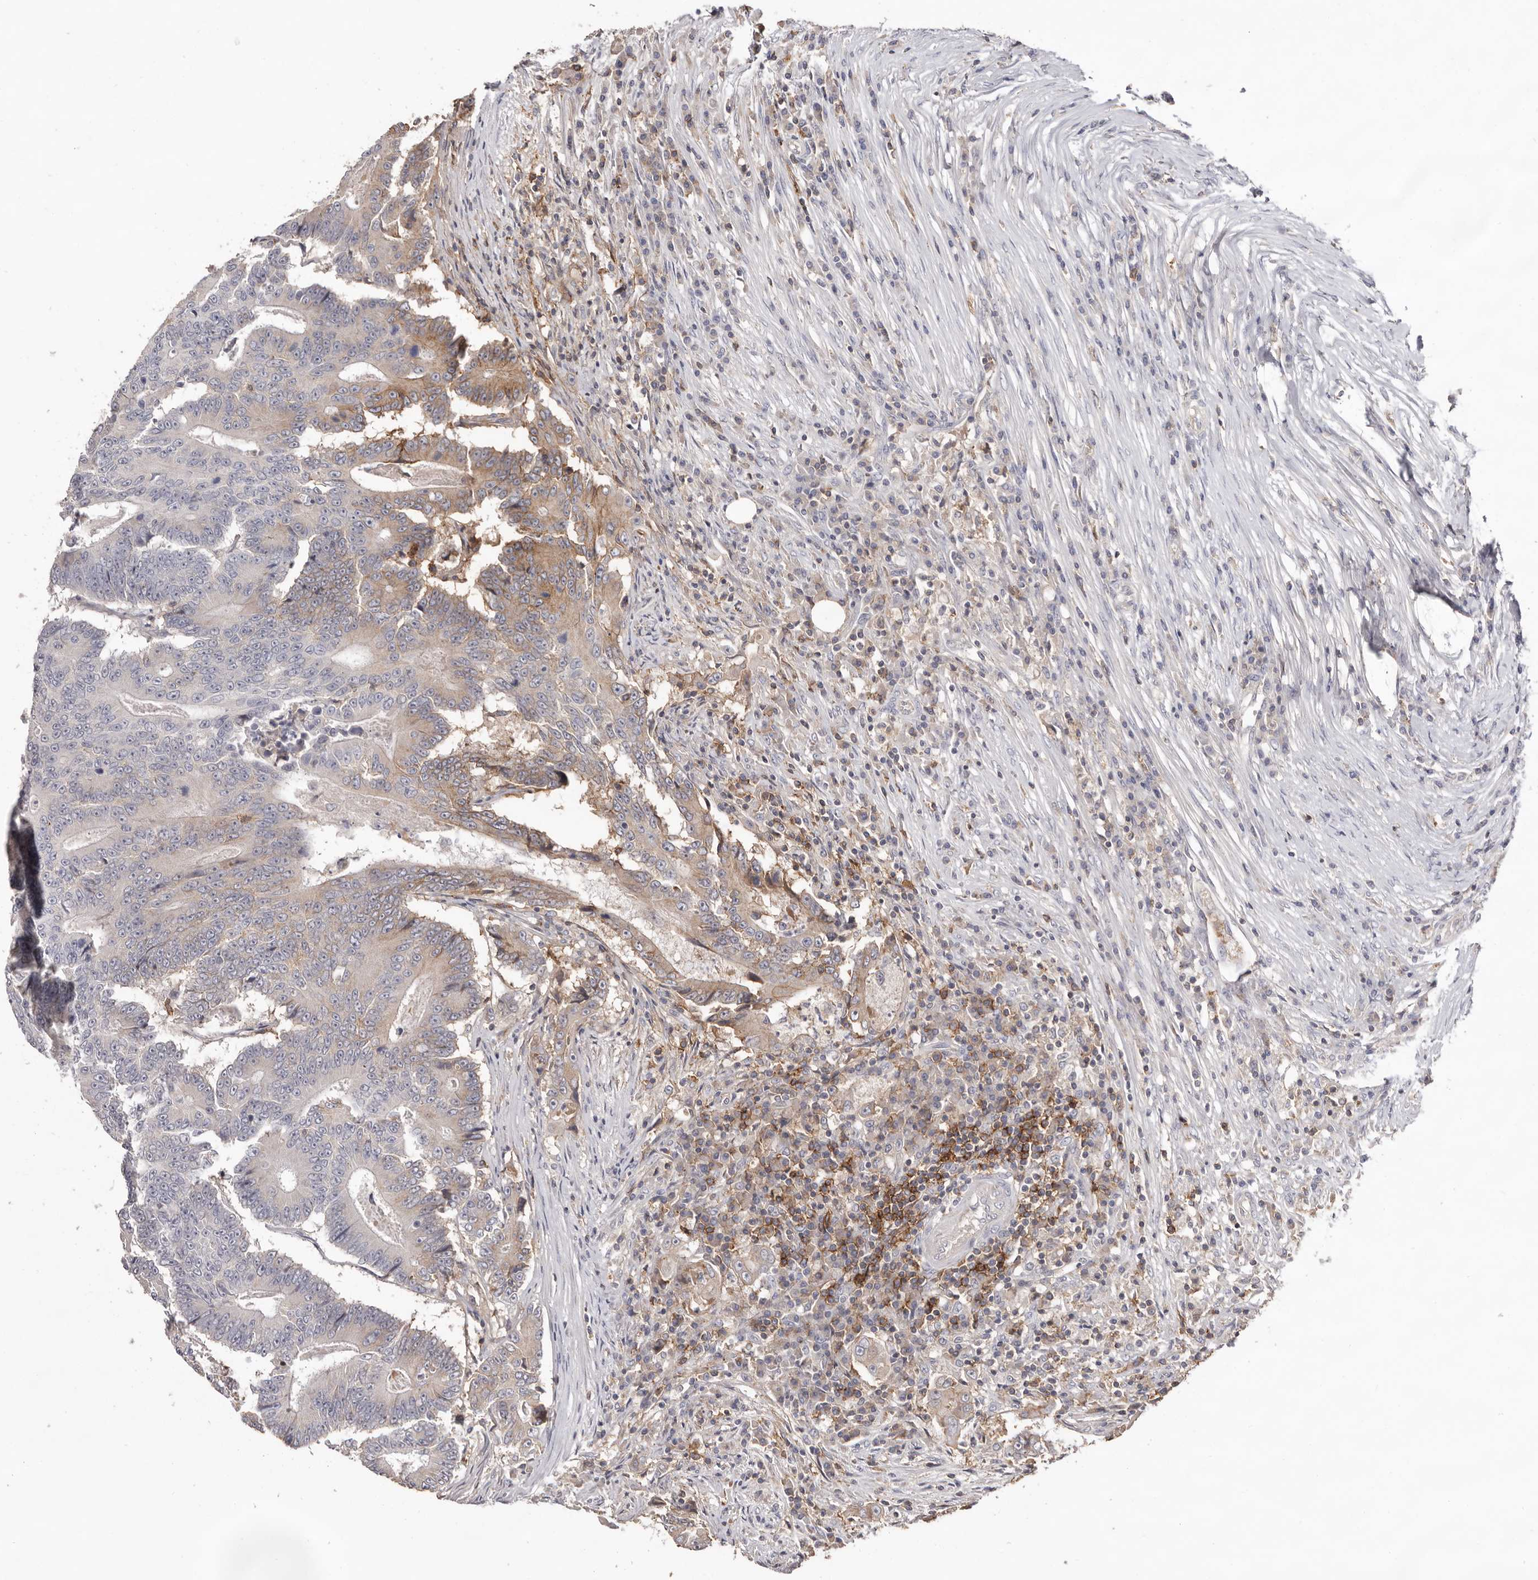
{"staining": {"intensity": "weak", "quantity": "<25%", "location": "cytoplasmic/membranous"}, "tissue": "colorectal cancer", "cell_type": "Tumor cells", "image_type": "cancer", "snomed": [{"axis": "morphology", "description": "Adenocarcinoma, NOS"}, {"axis": "topography", "description": "Colon"}], "caption": "Histopathology image shows no protein staining in tumor cells of colorectal cancer tissue.", "gene": "MMACHC", "patient": {"sex": "male", "age": 83}}